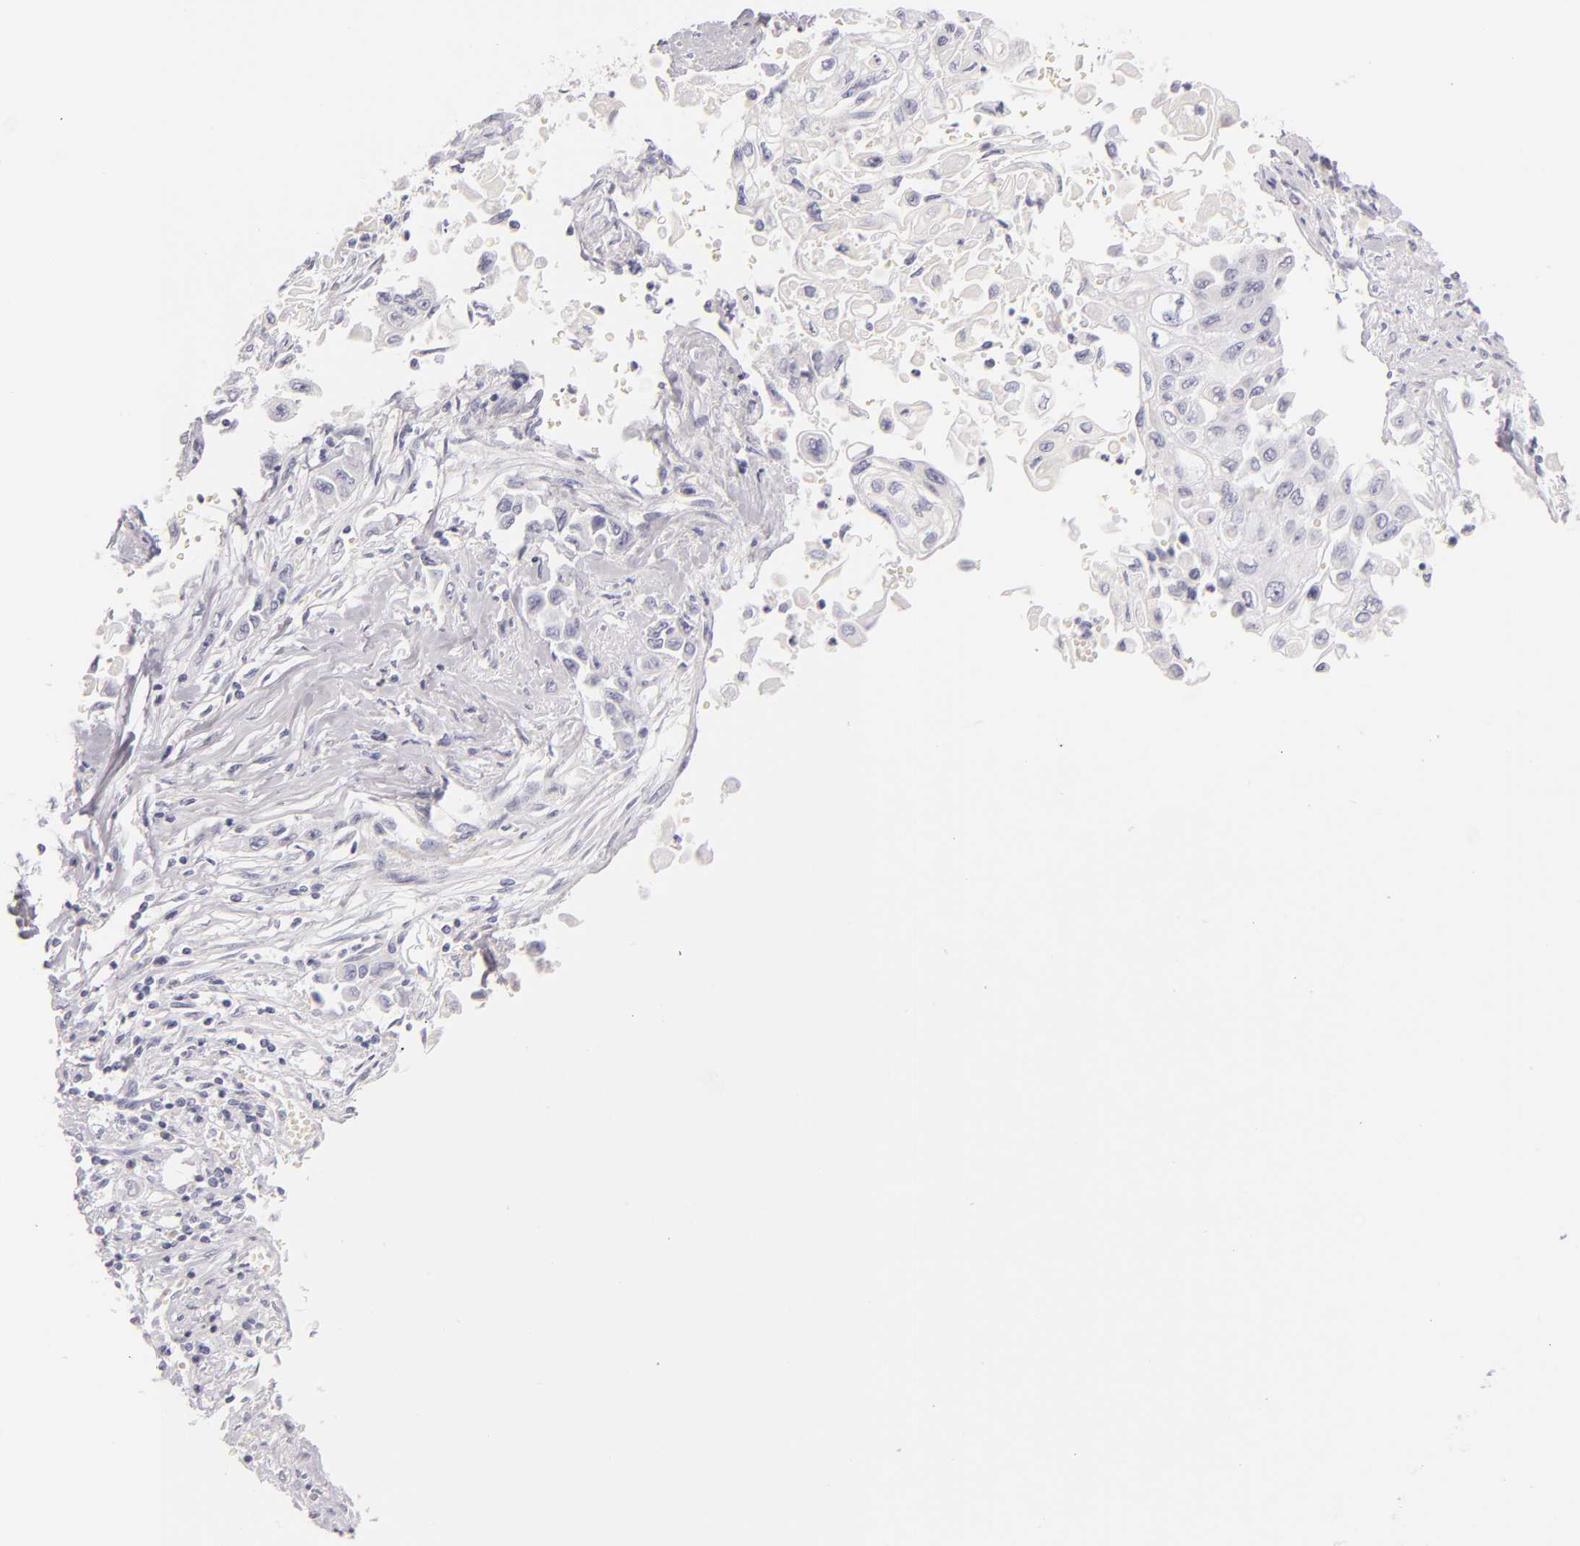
{"staining": {"intensity": "negative", "quantity": "none", "location": "none"}, "tissue": "pancreatic cancer", "cell_type": "Tumor cells", "image_type": "cancer", "snomed": [{"axis": "morphology", "description": "Adenocarcinoma, NOS"}, {"axis": "topography", "description": "Pancreas"}], "caption": "DAB immunohistochemical staining of pancreatic cancer (adenocarcinoma) displays no significant staining in tumor cells. The staining is performed using DAB brown chromogen with nuclei counter-stained in using hematoxylin.", "gene": "FABP1", "patient": {"sex": "male", "age": 70}}